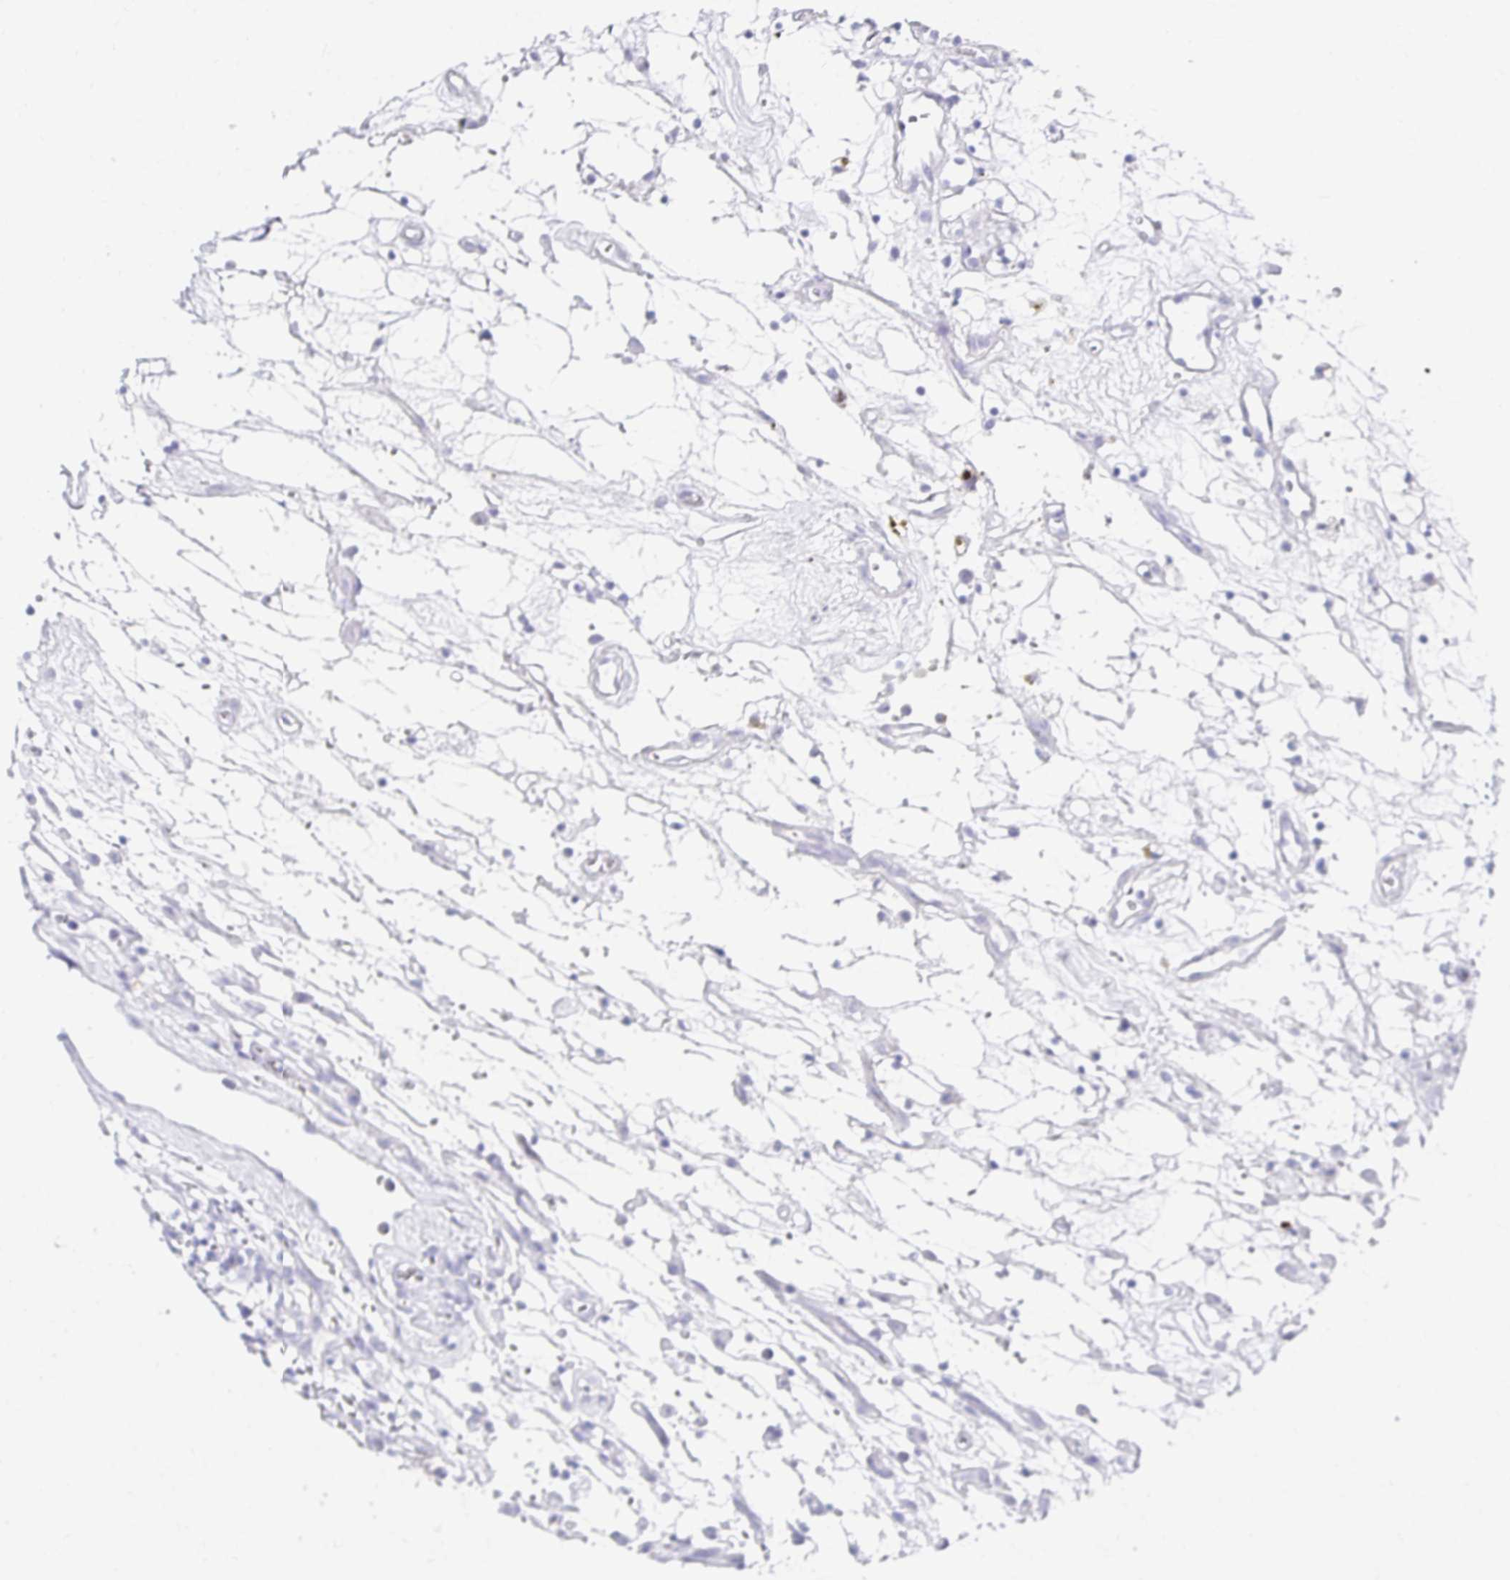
{"staining": {"intensity": "negative", "quantity": "none", "location": "none"}, "tissue": "renal cancer", "cell_type": "Tumor cells", "image_type": "cancer", "snomed": [{"axis": "morphology", "description": "Adenocarcinoma, NOS"}, {"axis": "topography", "description": "Kidney"}], "caption": "DAB immunohistochemical staining of renal adenocarcinoma reveals no significant staining in tumor cells. (Brightfield microscopy of DAB IHC at high magnification).", "gene": "CHAT", "patient": {"sex": "female", "age": 69}}